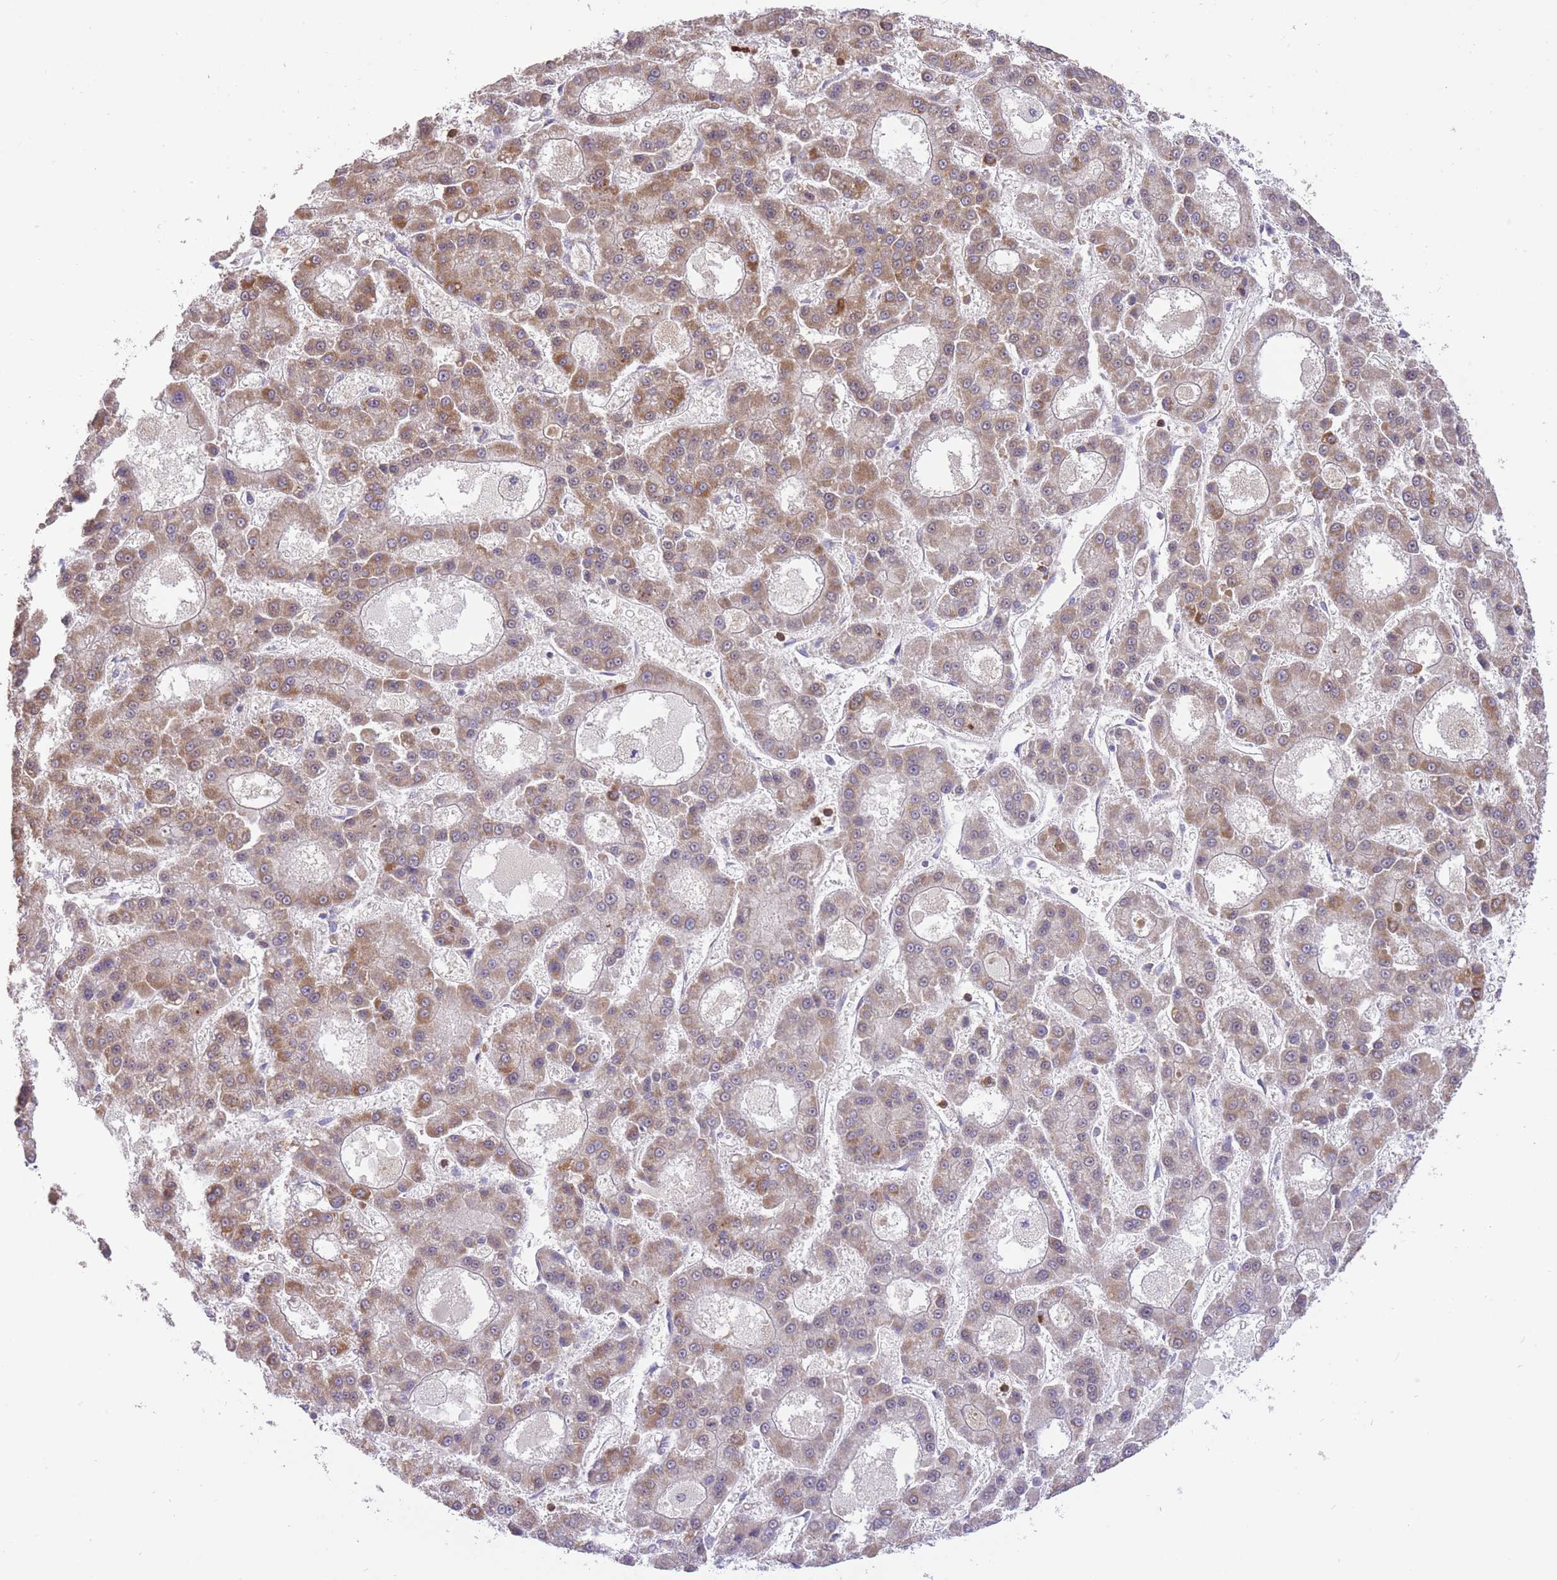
{"staining": {"intensity": "moderate", "quantity": ">75%", "location": "cytoplasmic/membranous"}, "tissue": "liver cancer", "cell_type": "Tumor cells", "image_type": "cancer", "snomed": [{"axis": "morphology", "description": "Carcinoma, Hepatocellular, NOS"}, {"axis": "topography", "description": "Liver"}], "caption": "Protein expression analysis of human liver cancer (hepatocellular carcinoma) reveals moderate cytoplasmic/membranous positivity in about >75% of tumor cells. The staining was performed using DAB to visualize the protein expression in brown, while the nuclei were stained in blue with hematoxylin (Magnification: 20x).", "gene": "PREP", "patient": {"sex": "male", "age": 70}}